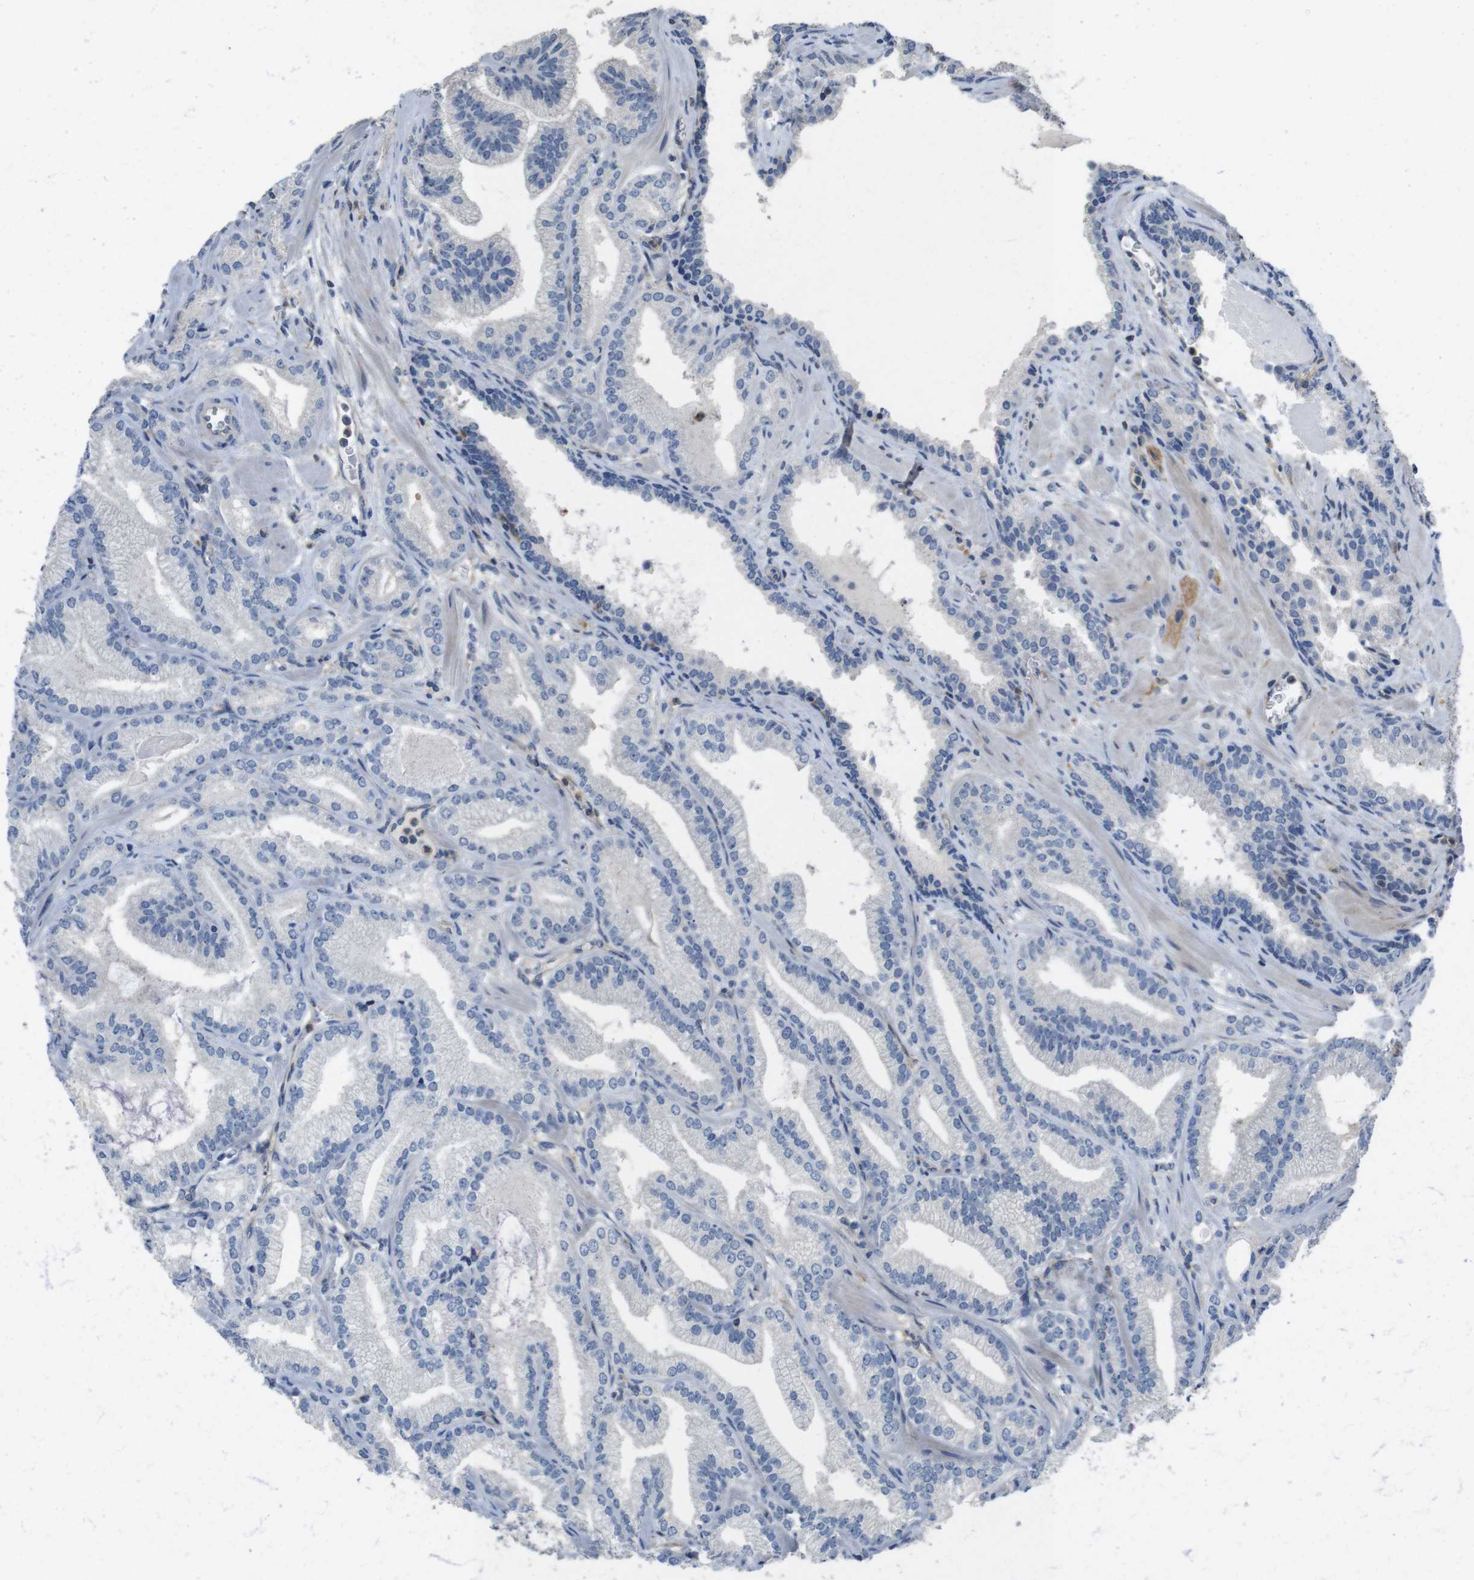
{"staining": {"intensity": "negative", "quantity": "none", "location": "none"}, "tissue": "prostate cancer", "cell_type": "Tumor cells", "image_type": "cancer", "snomed": [{"axis": "morphology", "description": "Adenocarcinoma, Low grade"}, {"axis": "topography", "description": "Prostate"}], "caption": "A high-resolution histopathology image shows immunohistochemistry staining of low-grade adenocarcinoma (prostate), which reveals no significant expression in tumor cells.", "gene": "PCDH10", "patient": {"sex": "male", "age": 59}}